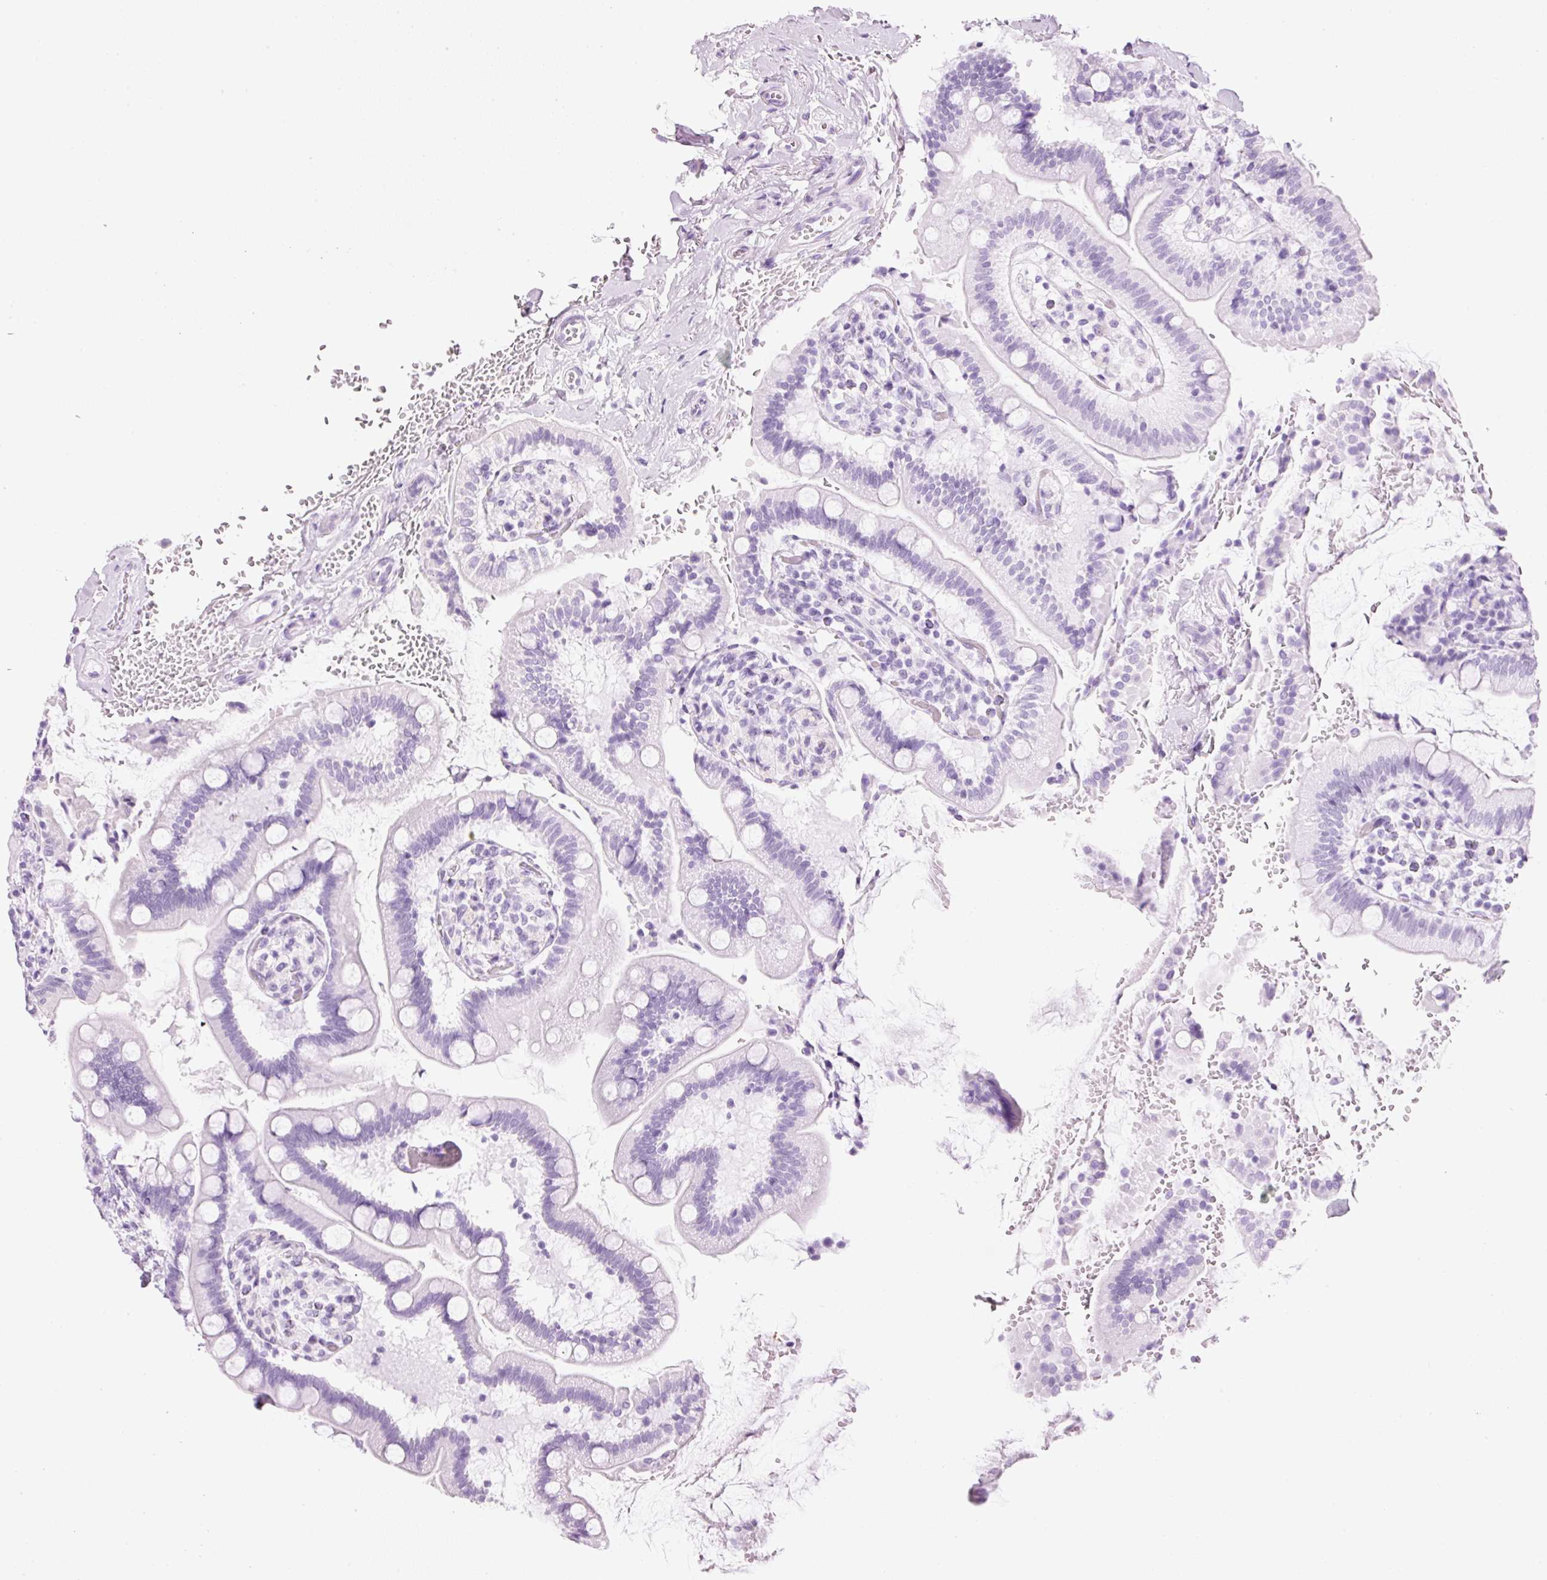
{"staining": {"intensity": "negative", "quantity": "none", "location": "none"}, "tissue": "small intestine", "cell_type": "Glandular cells", "image_type": "normal", "snomed": [{"axis": "morphology", "description": "Normal tissue, NOS"}, {"axis": "topography", "description": "Small intestine"}], "caption": "Protein analysis of normal small intestine displays no significant staining in glandular cells. The staining is performed using DAB (3,3'-diaminobenzidine) brown chromogen with nuclei counter-stained in using hematoxylin.", "gene": "CARD16", "patient": {"sex": "female", "age": 64}}